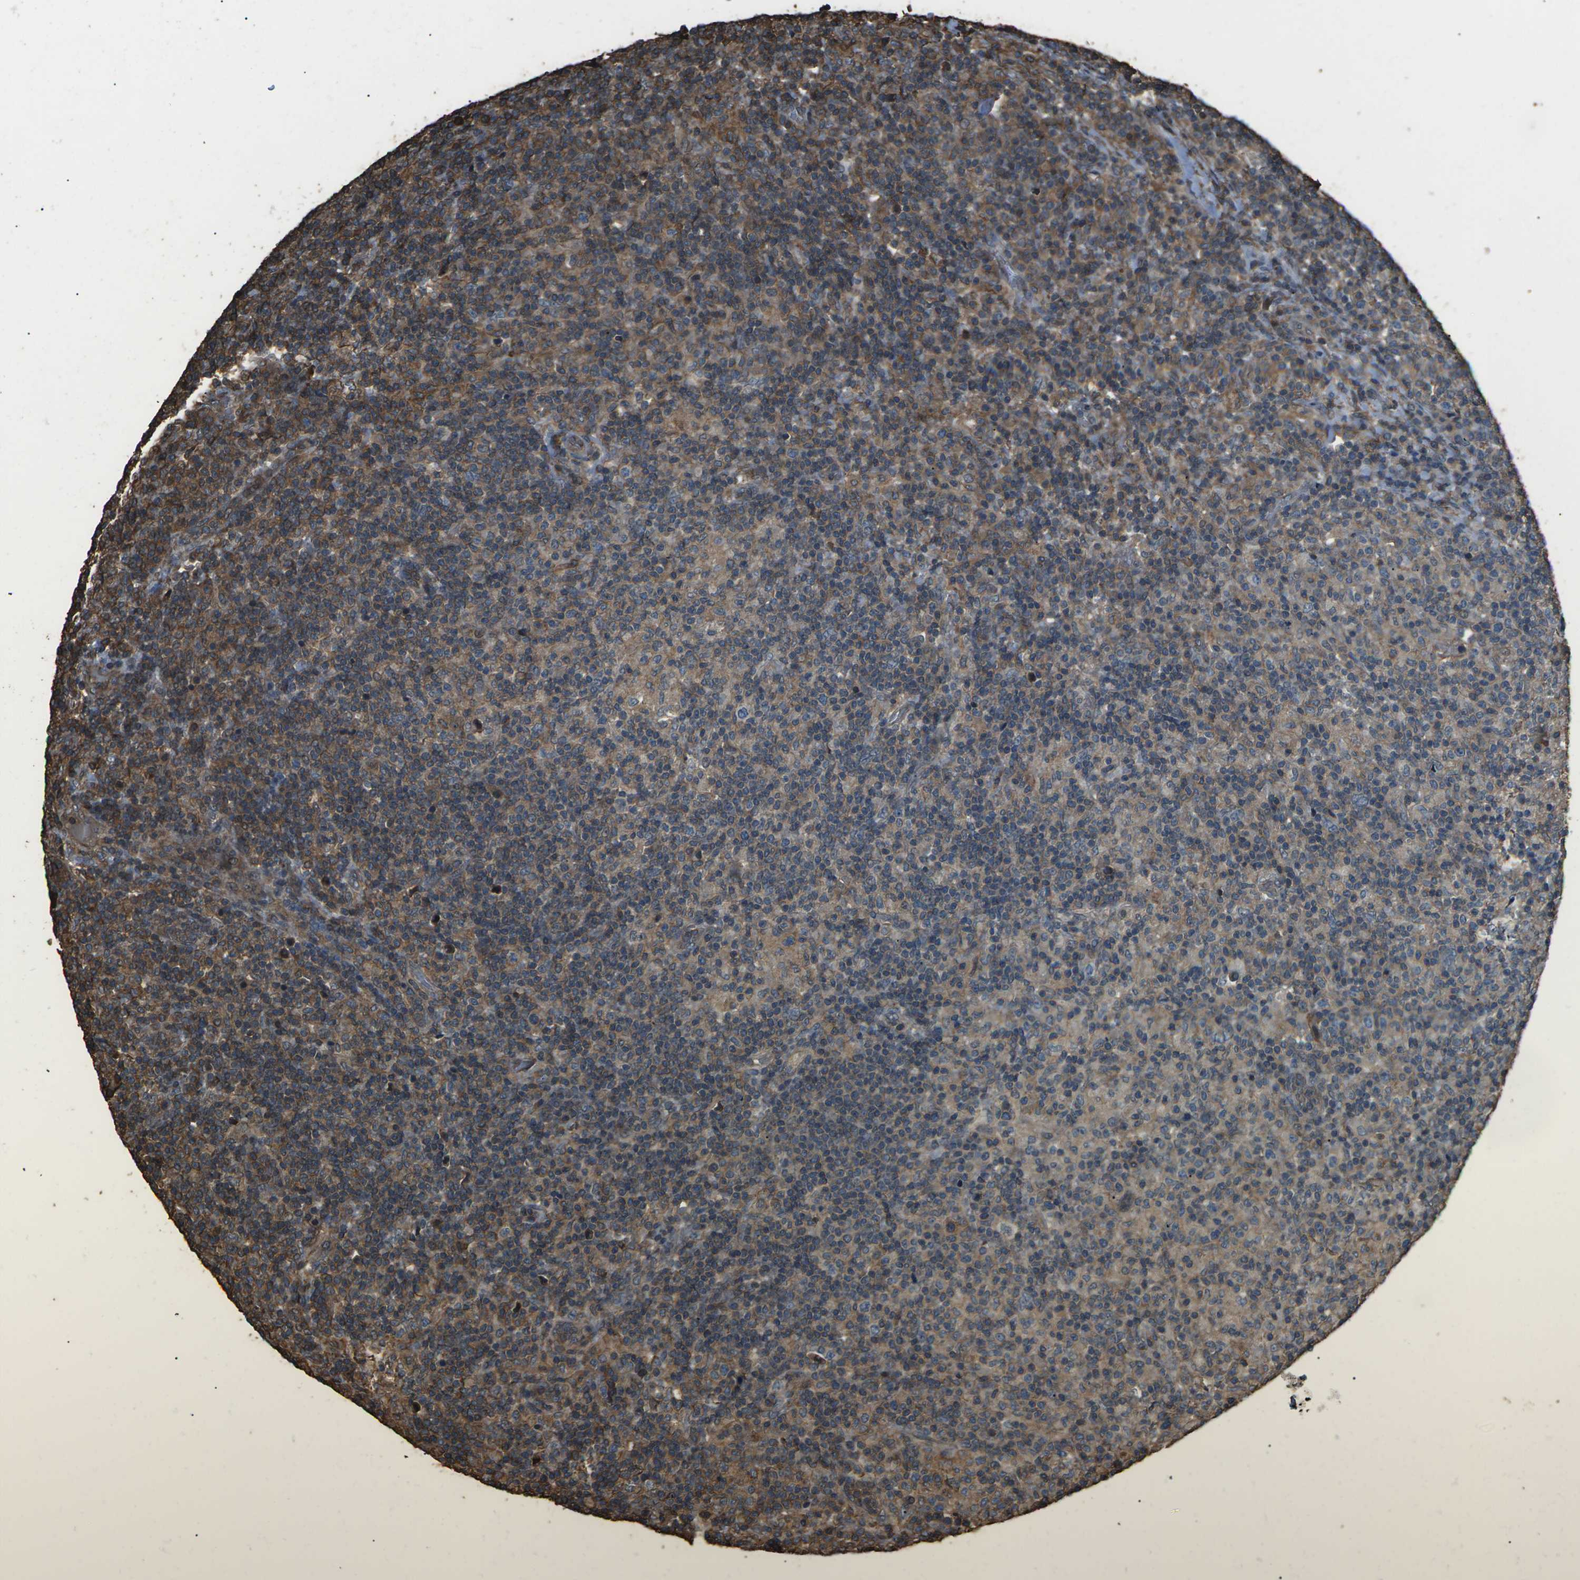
{"staining": {"intensity": "weak", "quantity": "25%-75%", "location": "cytoplasmic/membranous"}, "tissue": "lymphoma", "cell_type": "Tumor cells", "image_type": "cancer", "snomed": [{"axis": "morphology", "description": "Hodgkin's disease, NOS"}, {"axis": "topography", "description": "Lymph node"}], "caption": "Immunohistochemical staining of human lymphoma reveals low levels of weak cytoplasmic/membranous expression in about 25%-75% of tumor cells. The staining was performed using DAB to visualize the protein expression in brown, while the nuclei were stained in blue with hematoxylin (Magnification: 20x).", "gene": "DHPS", "patient": {"sex": "male", "age": 70}}